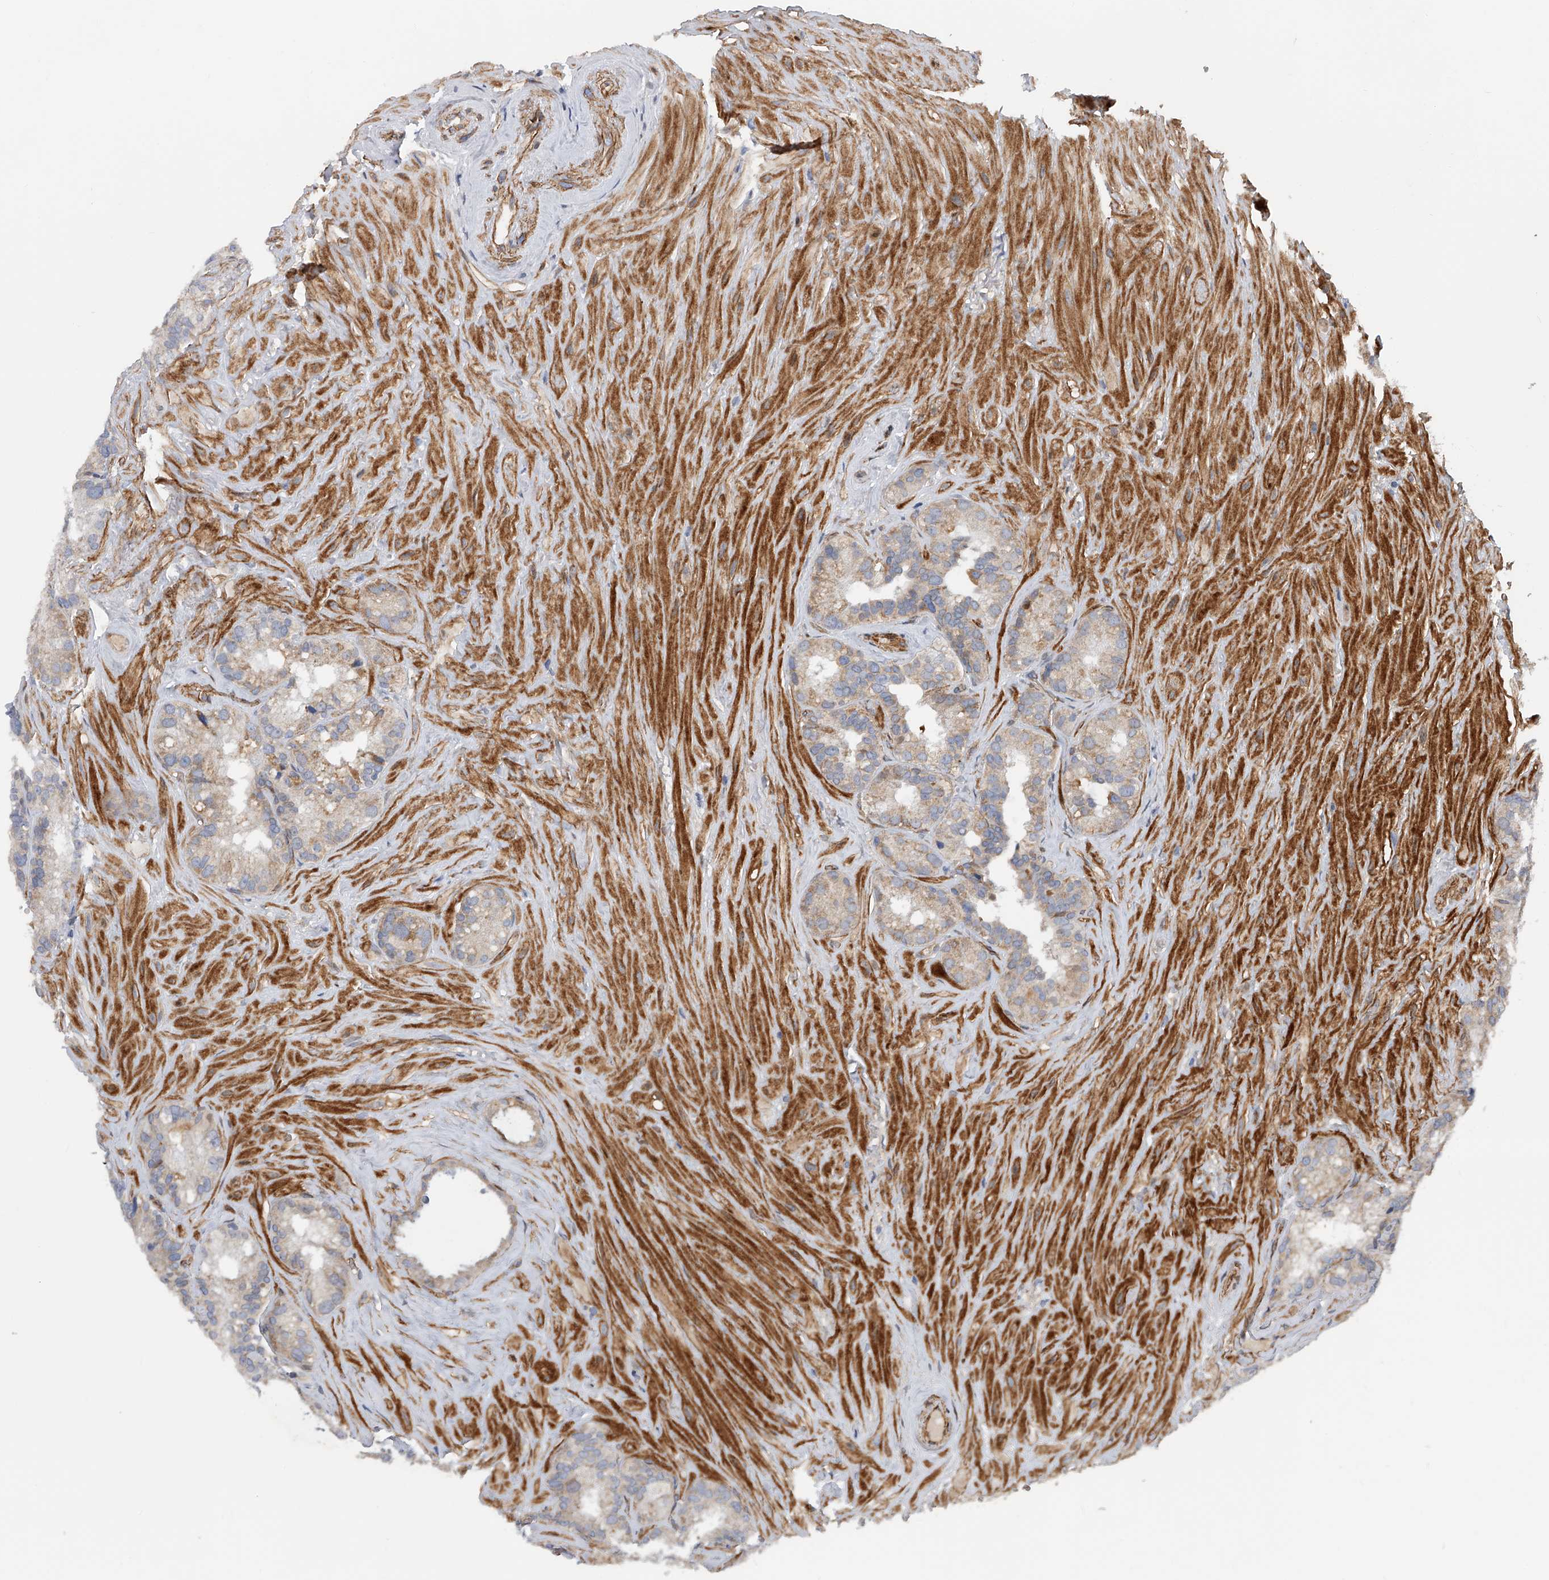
{"staining": {"intensity": "weak", "quantity": "25%-75%", "location": "cytoplasmic/membranous"}, "tissue": "seminal vesicle", "cell_type": "Glandular cells", "image_type": "normal", "snomed": [{"axis": "morphology", "description": "Normal tissue, NOS"}, {"axis": "topography", "description": "Prostate"}, {"axis": "topography", "description": "Seminal veicle"}], "caption": "This image displays benign seminal vesicle stained with IHC to label a protein in brown. The cytoplasmic/membranous of glandular cells show weak positivity for the protein. Nuclei are counter-stained blue.", "gene": "PDSS2", "patient": {"sex": "male", "age": 68}}